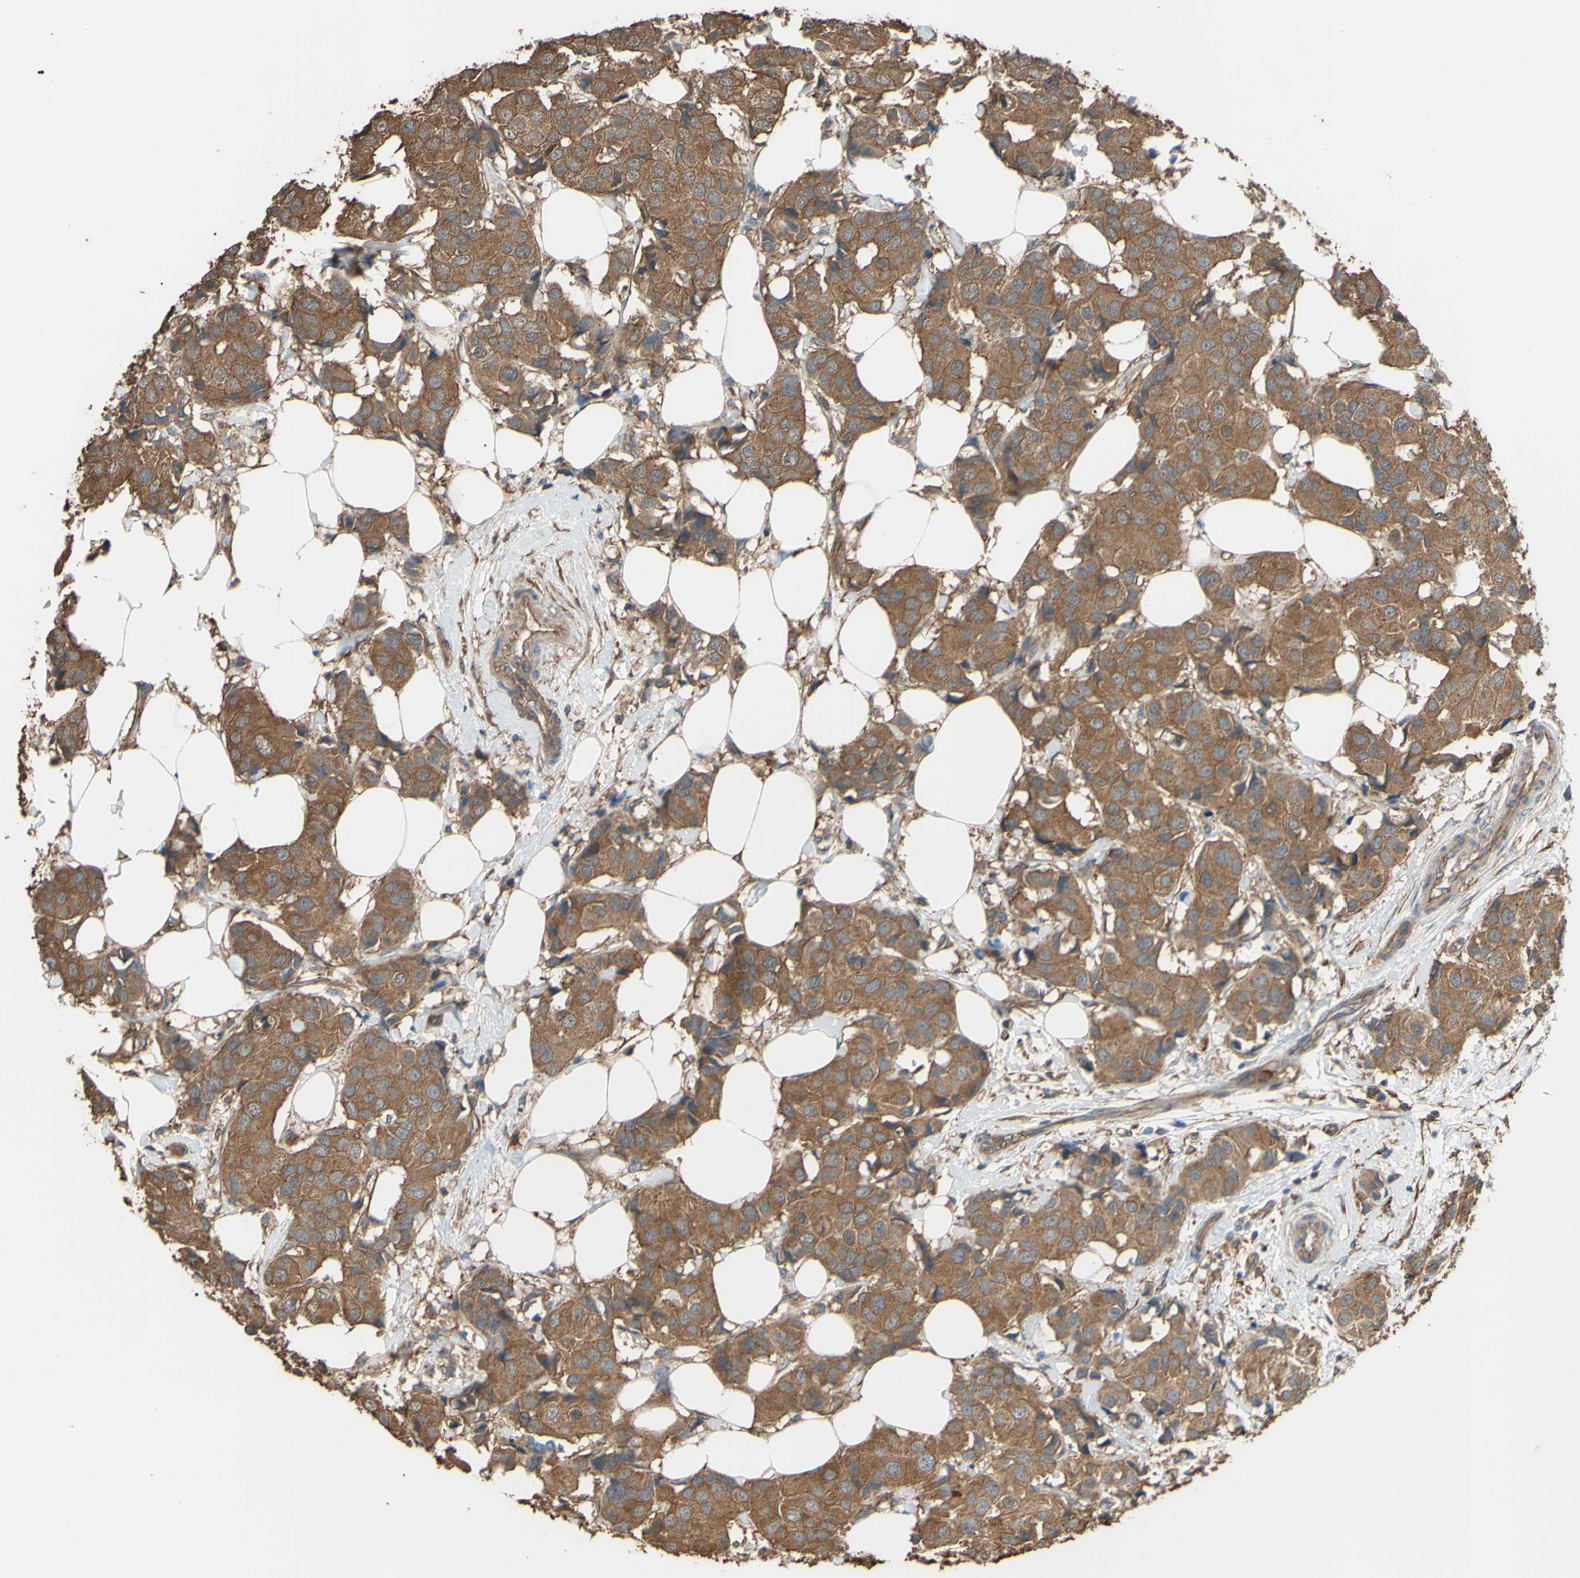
{"staining": {"intensity": "moderate", "quantity": ">75%", "location": "cytoplasmic/membranous"}, "tissue": "breast cancer", "cell_type": "Tumor cells", "image_type": "cancer", "snomed": [{"axis": "morphology", "description": "Normal tissue, NOS"}, {"axis": "morphology", "description": "Duct carcinoma"}, {"axis": "topography", "description": "Breast"}], "caption": "Protein analysis of breast cancer (infiltrating ductal carcinoma) tissue displays moderate cytoplasmic/membranous staining in approximately >75% of tumor cells. The protein is stained brown, and the nuclei are stained in blue (DAB (3,3'-diaminobenzidine) IHC with brightfield microscopy, high magnification).", "gene": "CTTN", "patient": {"sex": "female", "age": 39}}